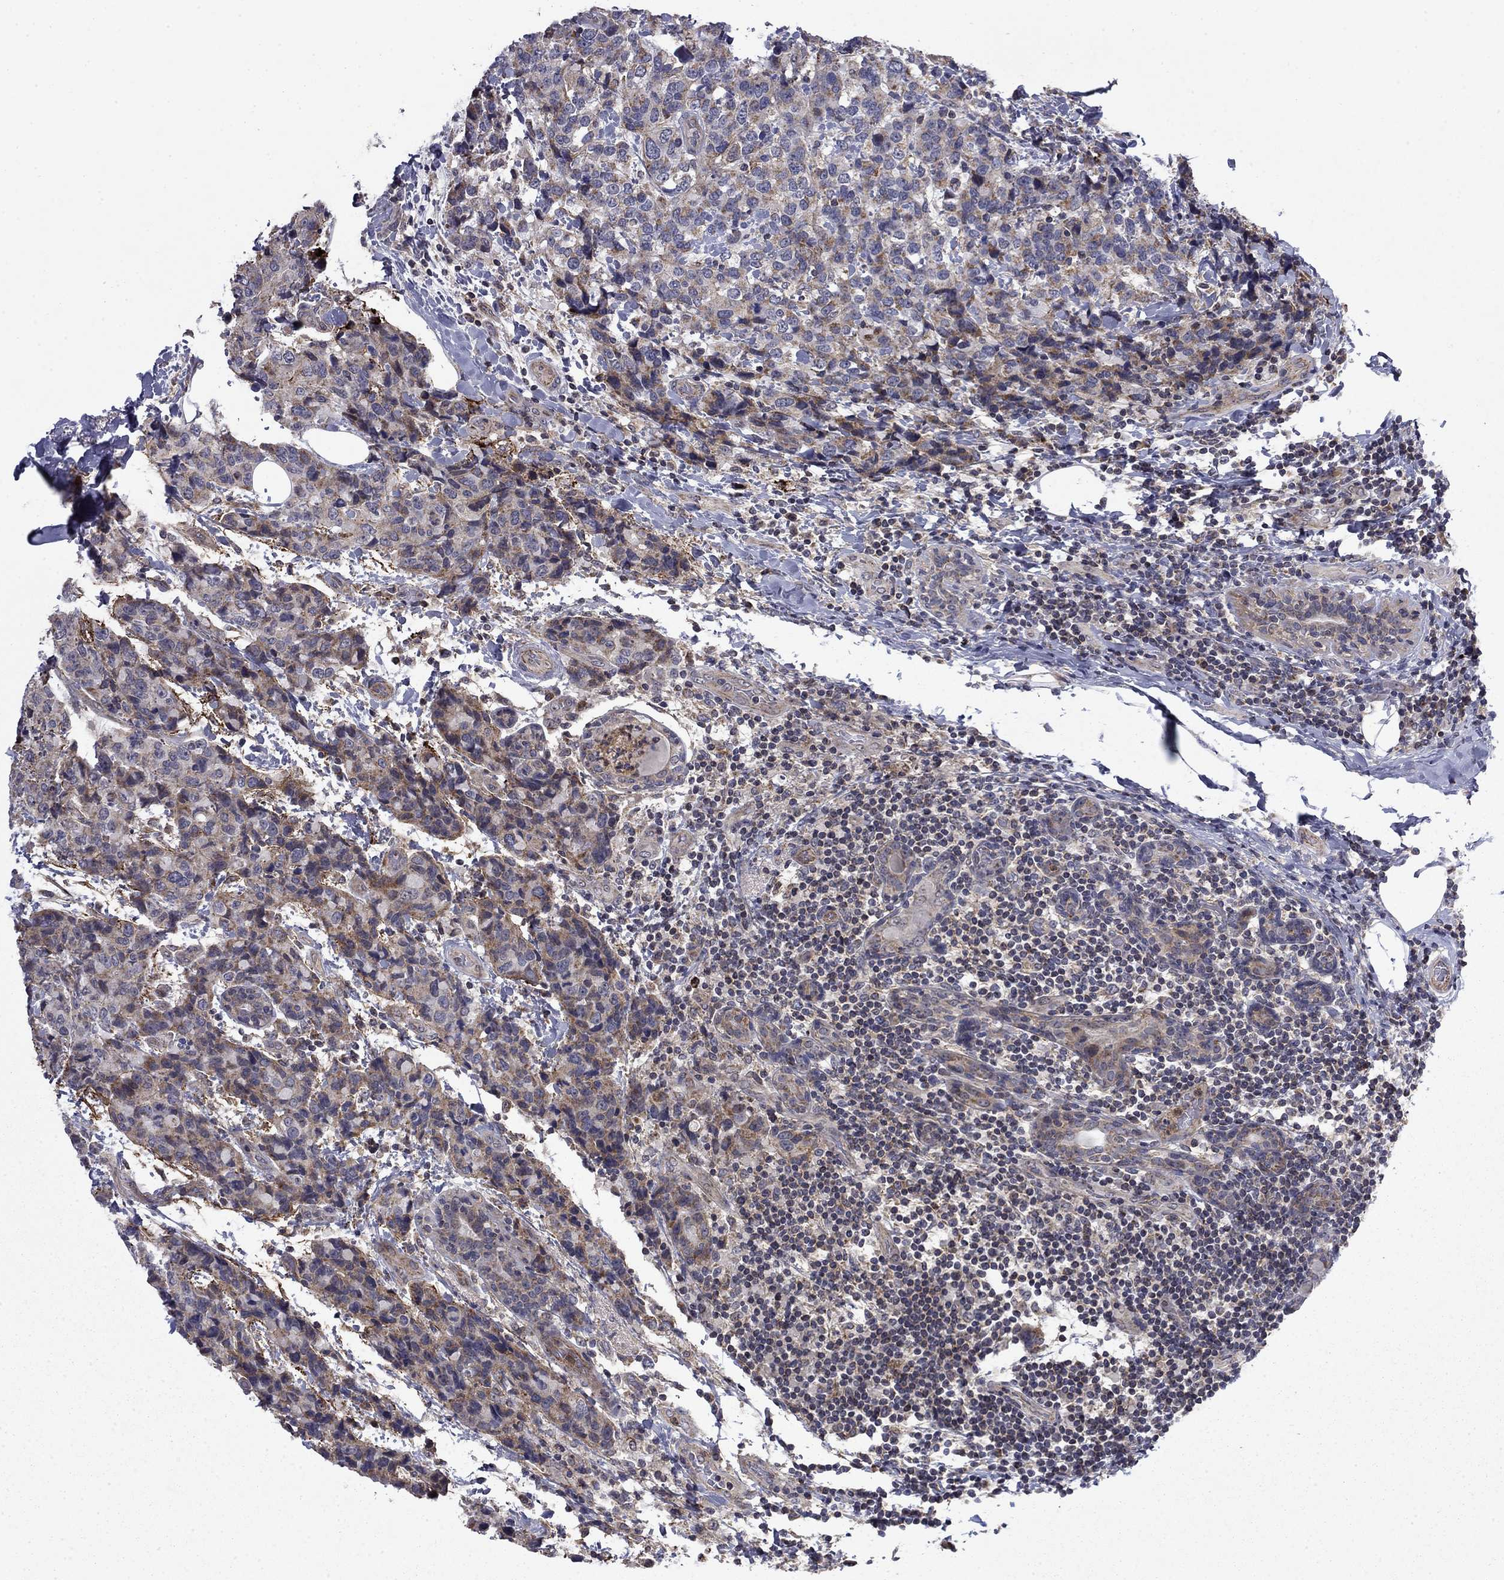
{"staining": {"intensity": "moderate", "quantity": "<25%", "location": "cytoplasmic/membranous"}, "tissue": "breast cancer", "cell_type": "Tumor cells", "image_type": "cancer", "snomed": [{"axis": "morphology", "description": "Lobular carcinoma"}, {"axis": "topography", "description": "Breast"}], "caption": "Immunohistochemistry (IHC) of breast cancer shows low levels of moderate cytoplasmic/membranous staining in approximately <25% of tumor cells. (Brightfield microscopy of DAB IHC at high magnification).", "gene": "DOP1B", "patient": {"sex": "female", "age": 59}}